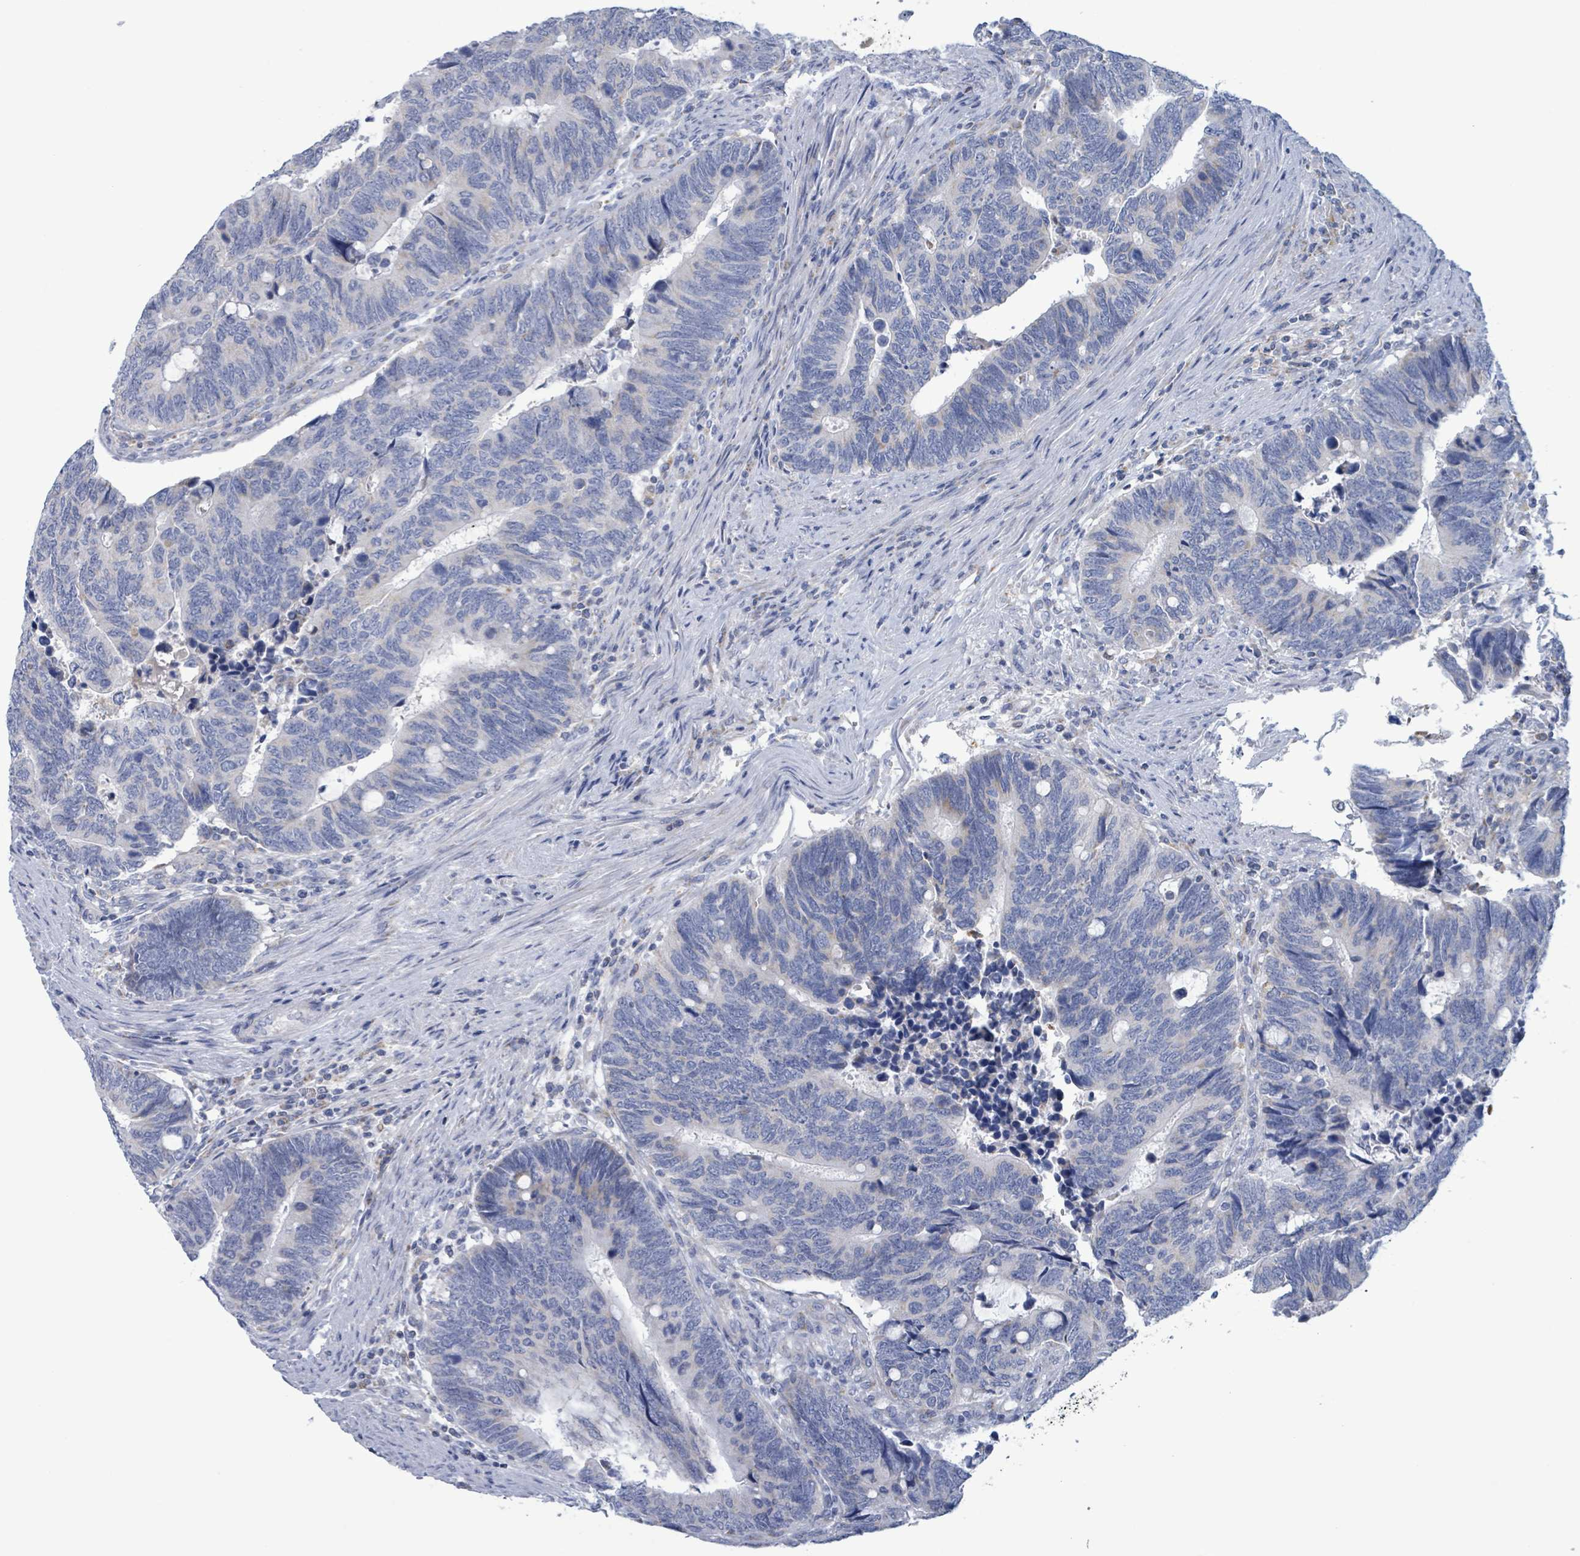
{"staining": {"intensity": "negative", "quantity": "none", "location": "none"}, "tissue": "colorectal cancer", "cell_type": "Tumor cells", "image_type": "cancer", "snomed": [{"axis": "morphology", "description": "Adenocarcinoma, NOS"}, {"axis": "topography", "description": "Colon"}], "caption": "Tumor cells are negative for protein expression in human colorectal cancer.", "gene": "AKR1C4", "patient": {"sex": "male", "age": 87}}